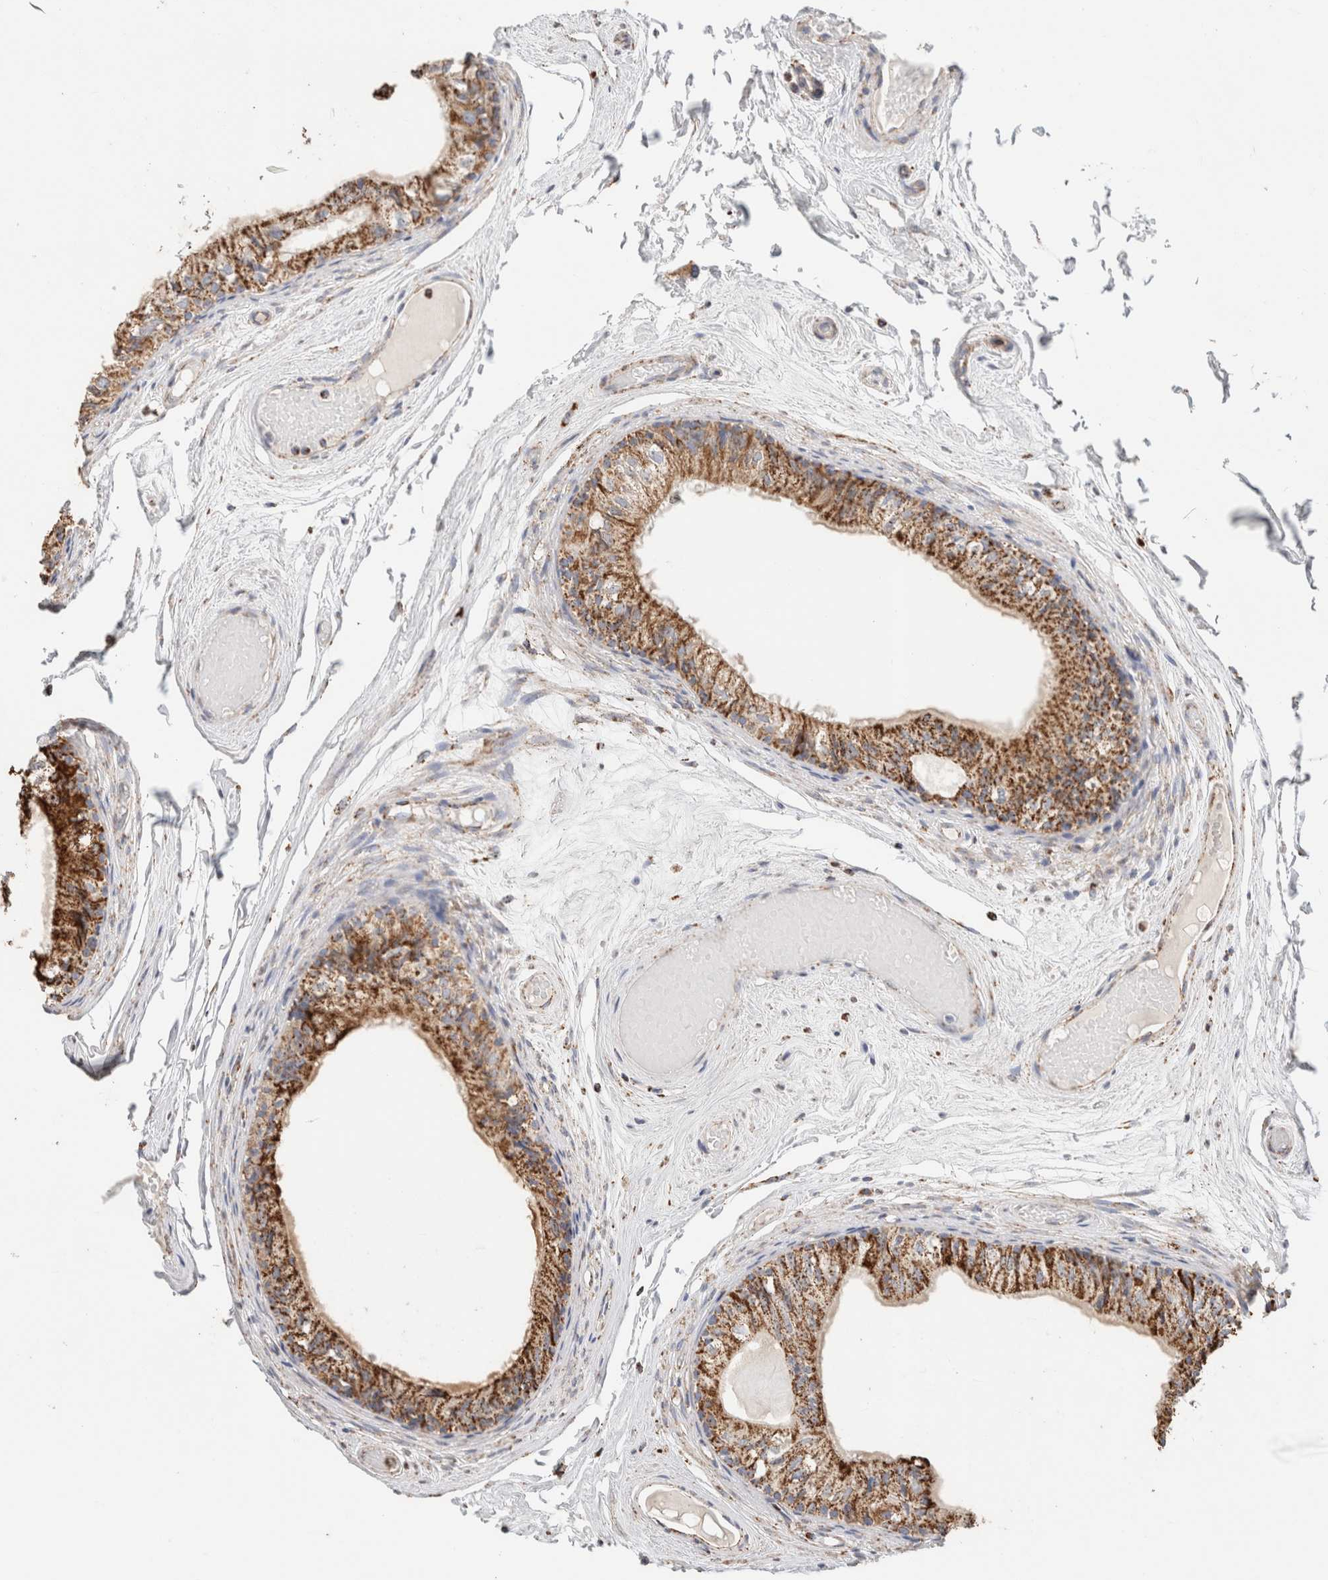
{"staining": {"intensity": "moderate", "quantity": ">75%", "location": "cytoplasmic/membranous"}, "tissue": "epididymis", "cell_type": "Glandular cells", "image_type": "normal", "snomed": [{"axis": "morphology", "description": "Normal tissue, NOS"}, {"axis": "topography", "description": "Epididymis"}], "caption": "Immunohistochemical staining of unremarkable epididymis demonstrates medium levels of moderate cytoplasmic/membranous positivity in about >75% of glandular cells. The protein is shown in brown color, while the nuclei are stained blue.", "gene": "C1QBP", "patient": {"sex": "male", "age": 79}}